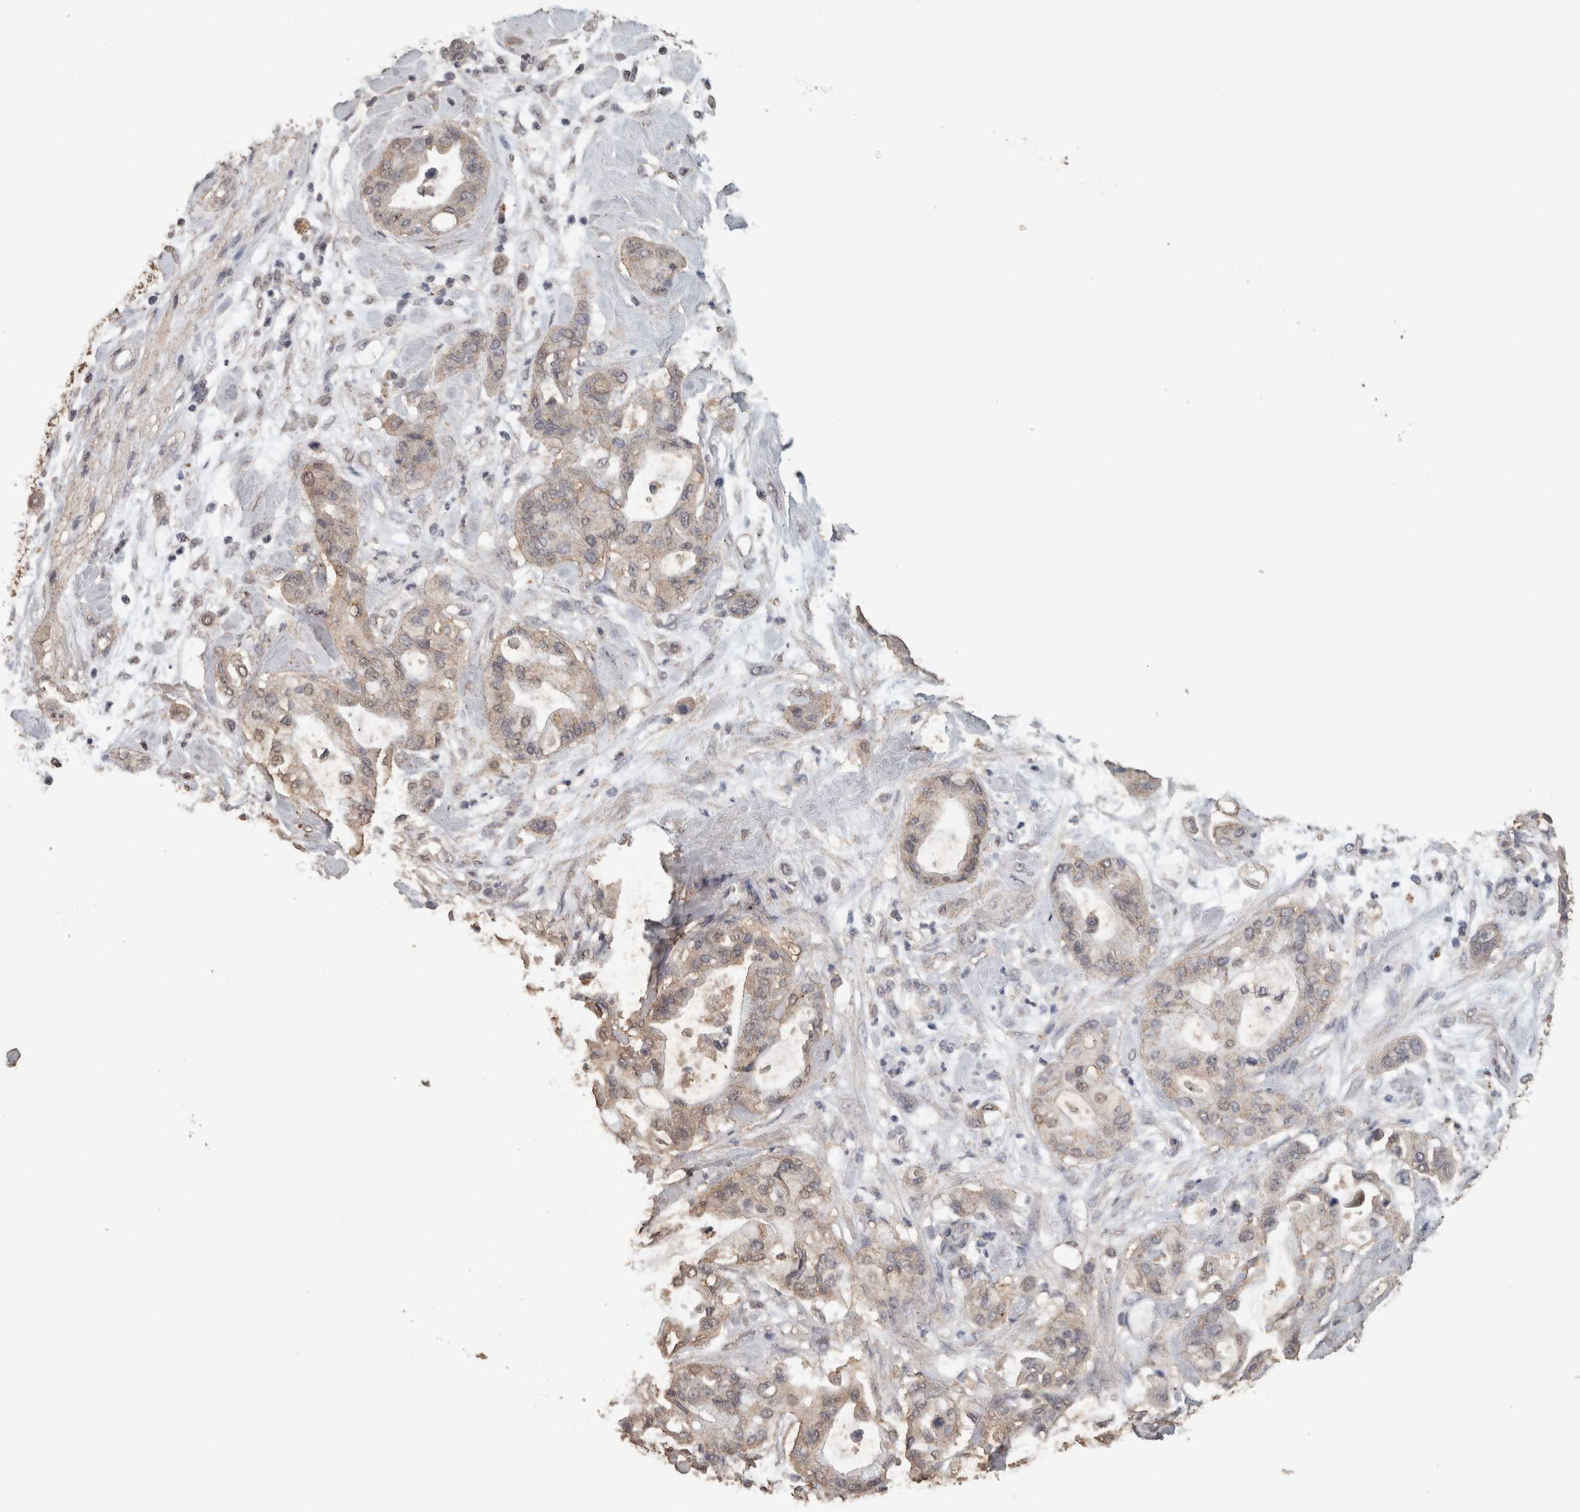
{"staining": {"intensity": "negative", "quantity": "none", "location": "none"}, "tissue": "pancreatic cancer", "cell_type": "Tumor cells", "image_type": "cancer", "snomed": [{"axis": "morphology", "description": "Adenocarcinoma, NOS"}, {"axis": "morphology", "description": "Adenocarcinoma, metastatic, NOS"}, {"axis": "topography", "description": "Lymph node"}, {"axis": "topography", "description": "Pancreas"}, {"axis": "topography", "description": "Duodenum"}], "caption": "Tumor cells are negative for protein expression in human pancreatic cancer.", "gene": "CX3CL1", "patient": {"sex": "female", "age": 64}}